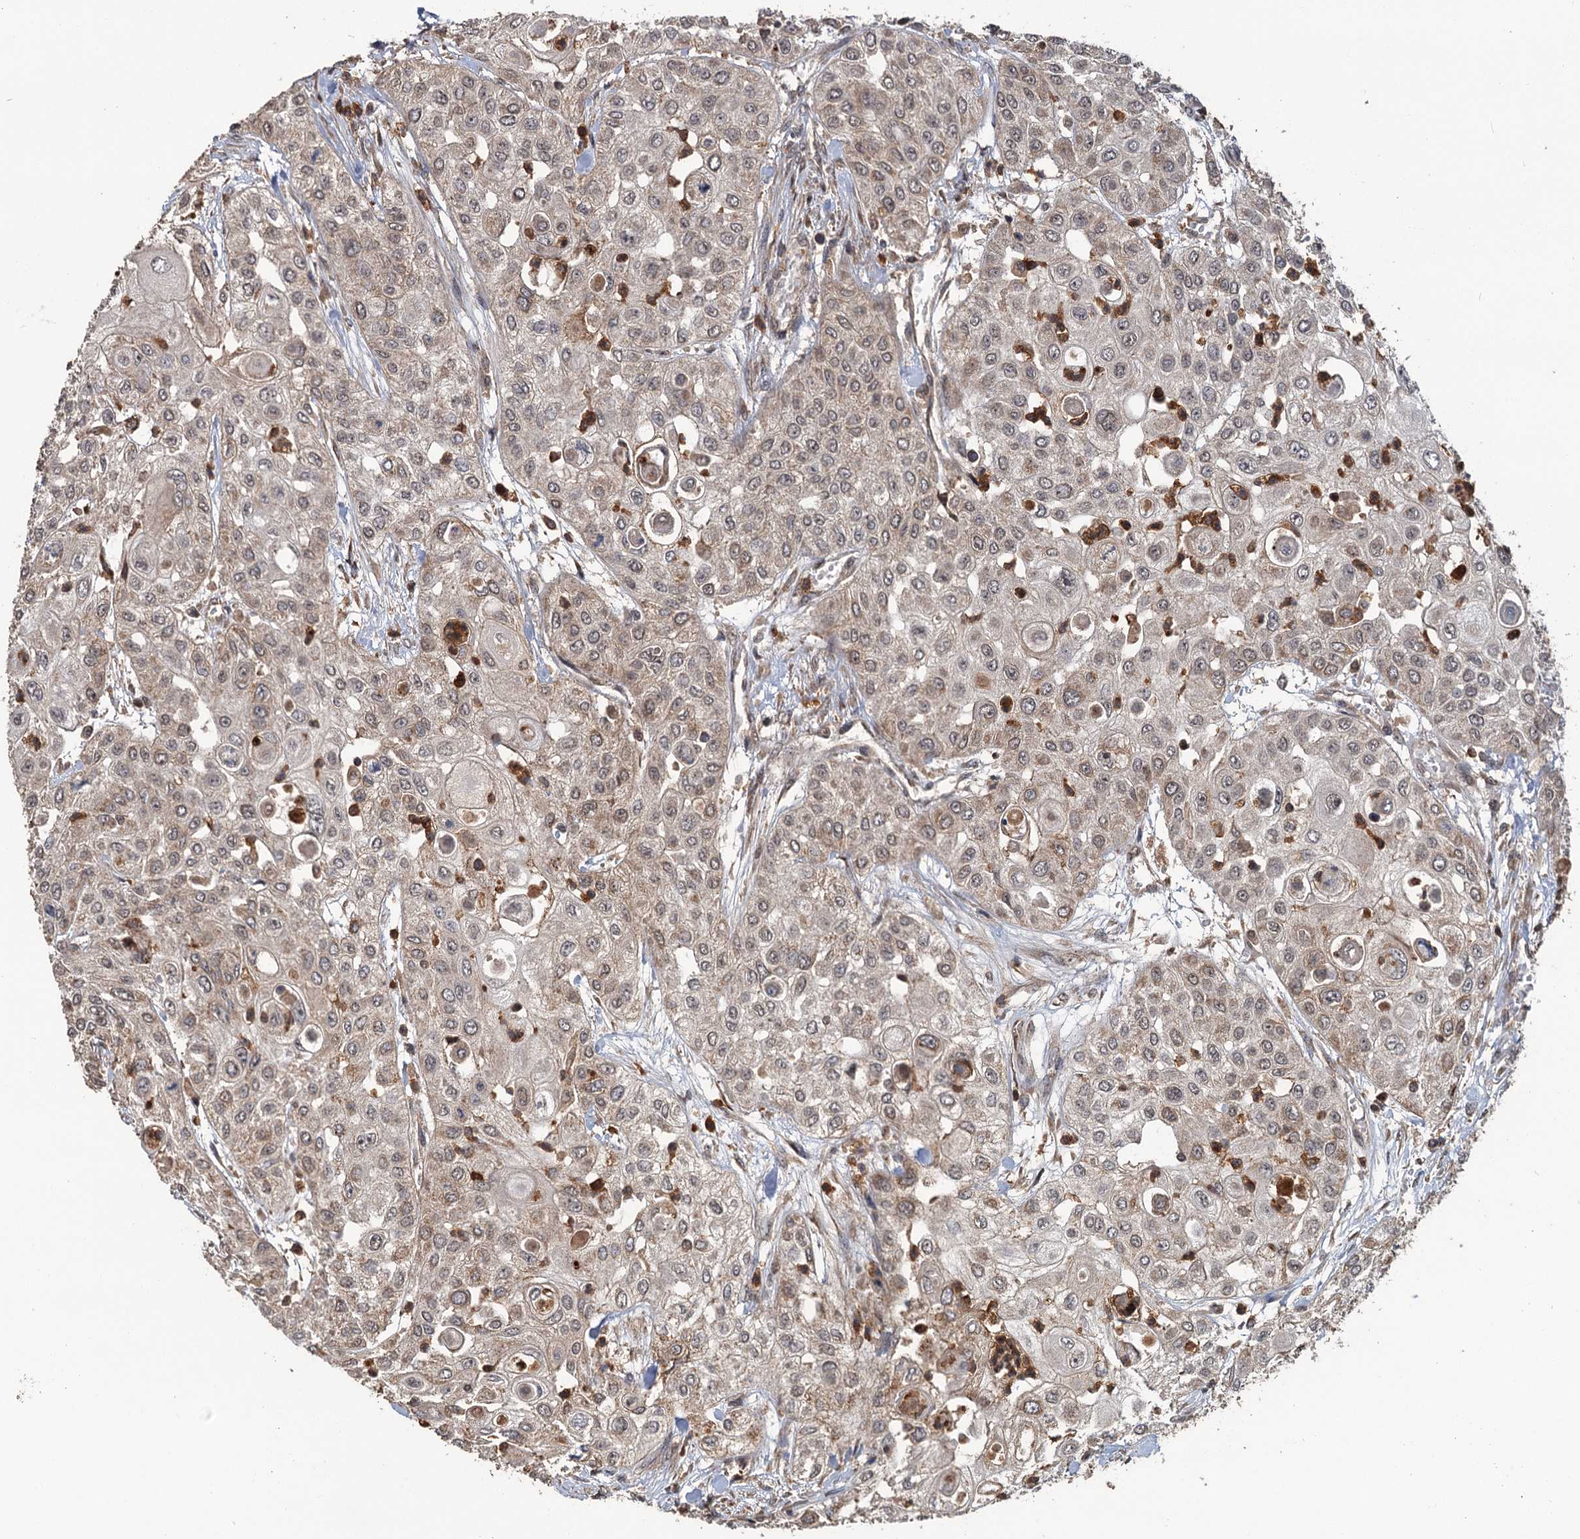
{"staining": {"intensity": "weak", "quantity": ">75%", "location": "cytoplasmic/membranous,nuclear"}, "tissue": "urothelial cancer", "cell_type": "Tumor cells", "image_type": "cancer", "snomed": [{"axis": "morphology", "description": "Urothelial carcinoma, High grade"}, {"axis": "topography", "description": "Urinary bladder"}], "caption": "Protein analysis of urothelial carcinoma (high-grade) tissue exhibits weak cytoplasmic/membranous and nuclear positivity in approximately >75% of tumor cells.", "gene": "KANSL2", "patient": {"sex": "female", "age": 79}}